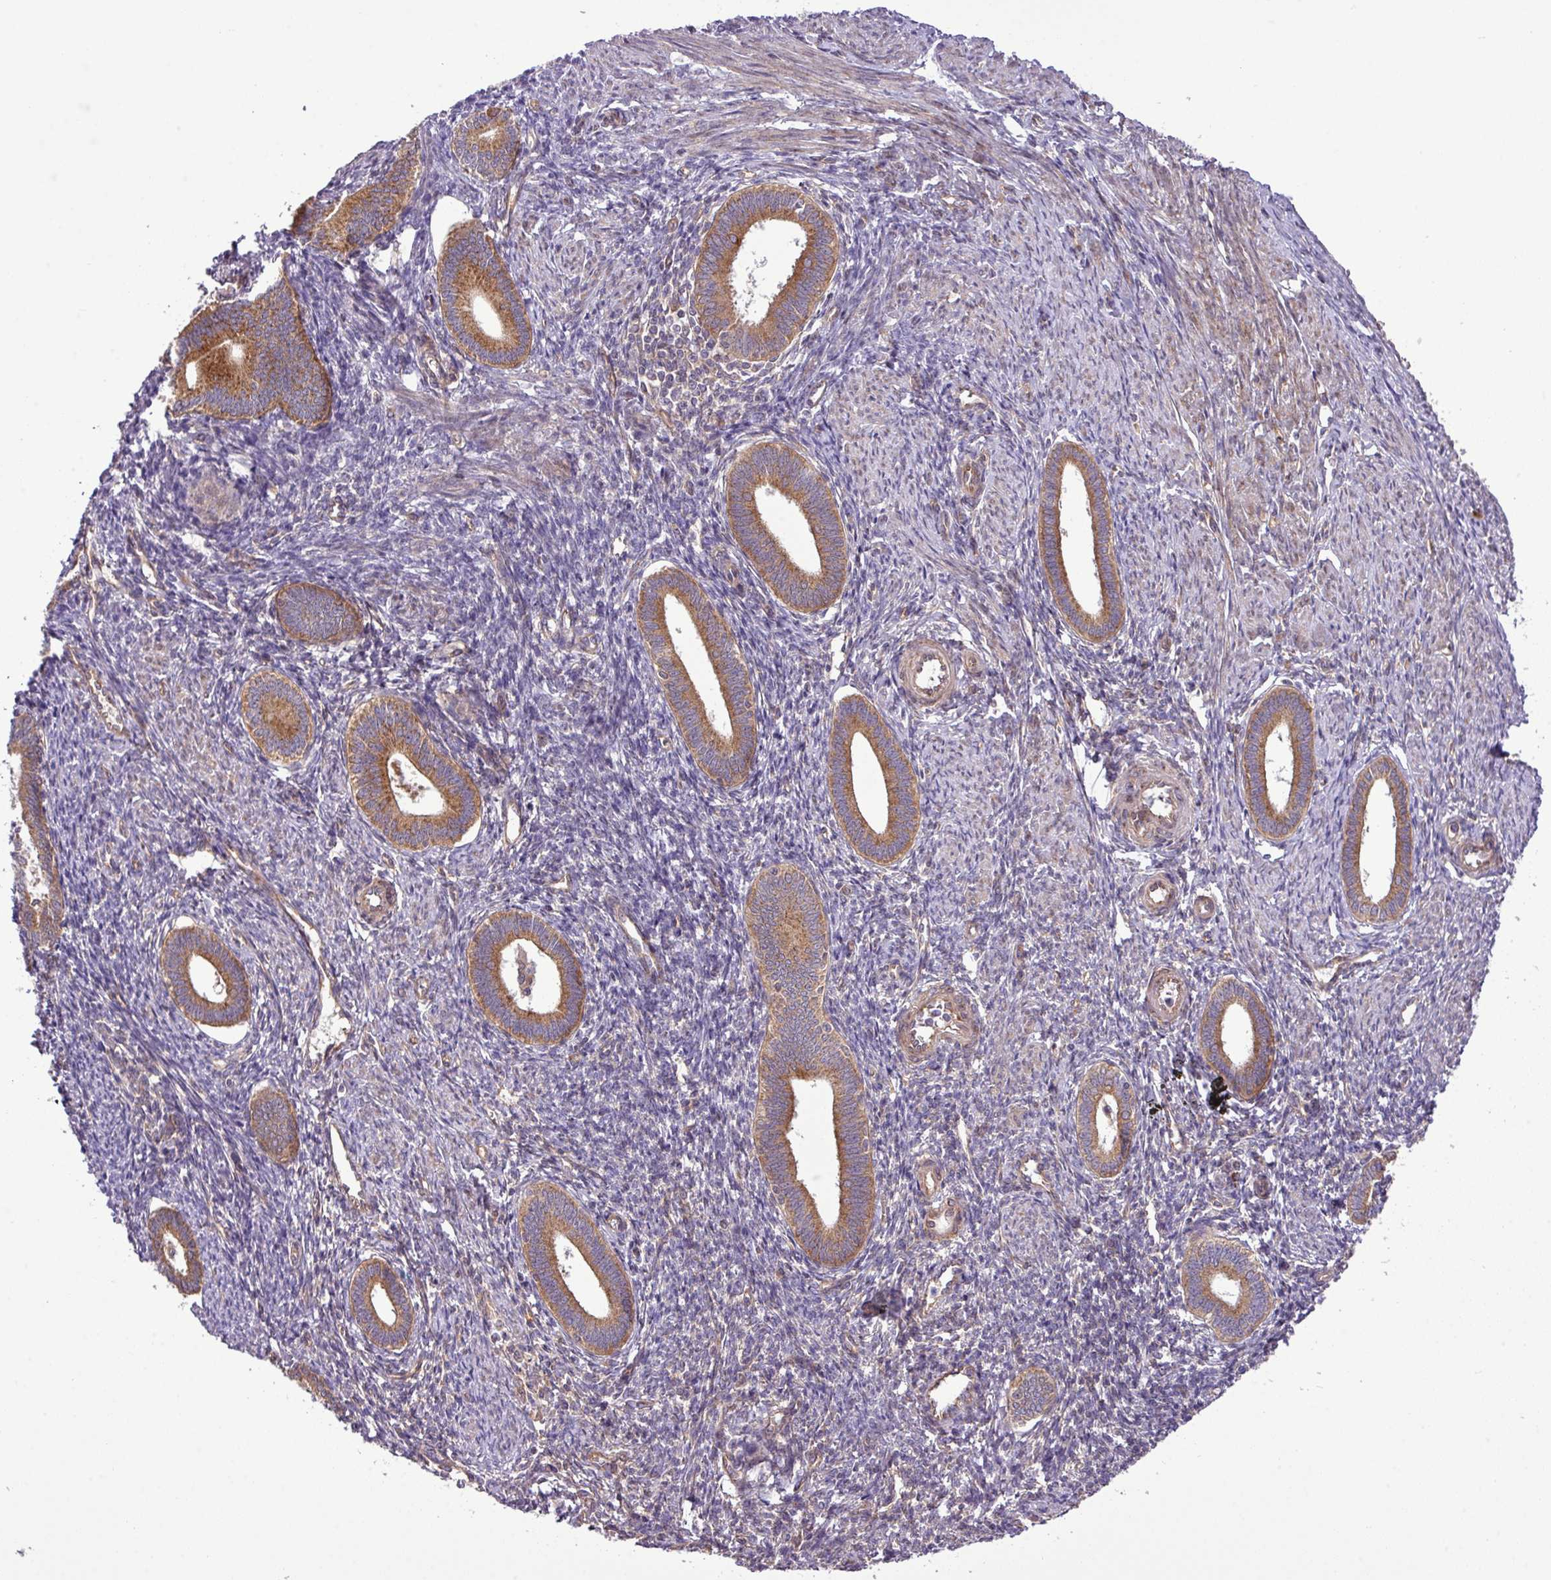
{"staining": {"intensity": "negative", "quantity": "none", "location": "none"}, "tissue": "endometrium", "cell_type": "Cells in endometrial stroma", "image_type": "normal", "snomed": [{"axis": "morphology", "description": "Normal tissue, NOS"}, {"axis": "topography", "description": "Endometrium"}], "caption": "Immunohistochemistry (IHC) histopathology image of normal endometrium: human endometrium stained with DAB (3,3'-diaminobenzidine) shows no significant protein staining in cells in endometrial stroma.", "gene": "FAM222B", "patient": {"sex": "female", "age": 41}}